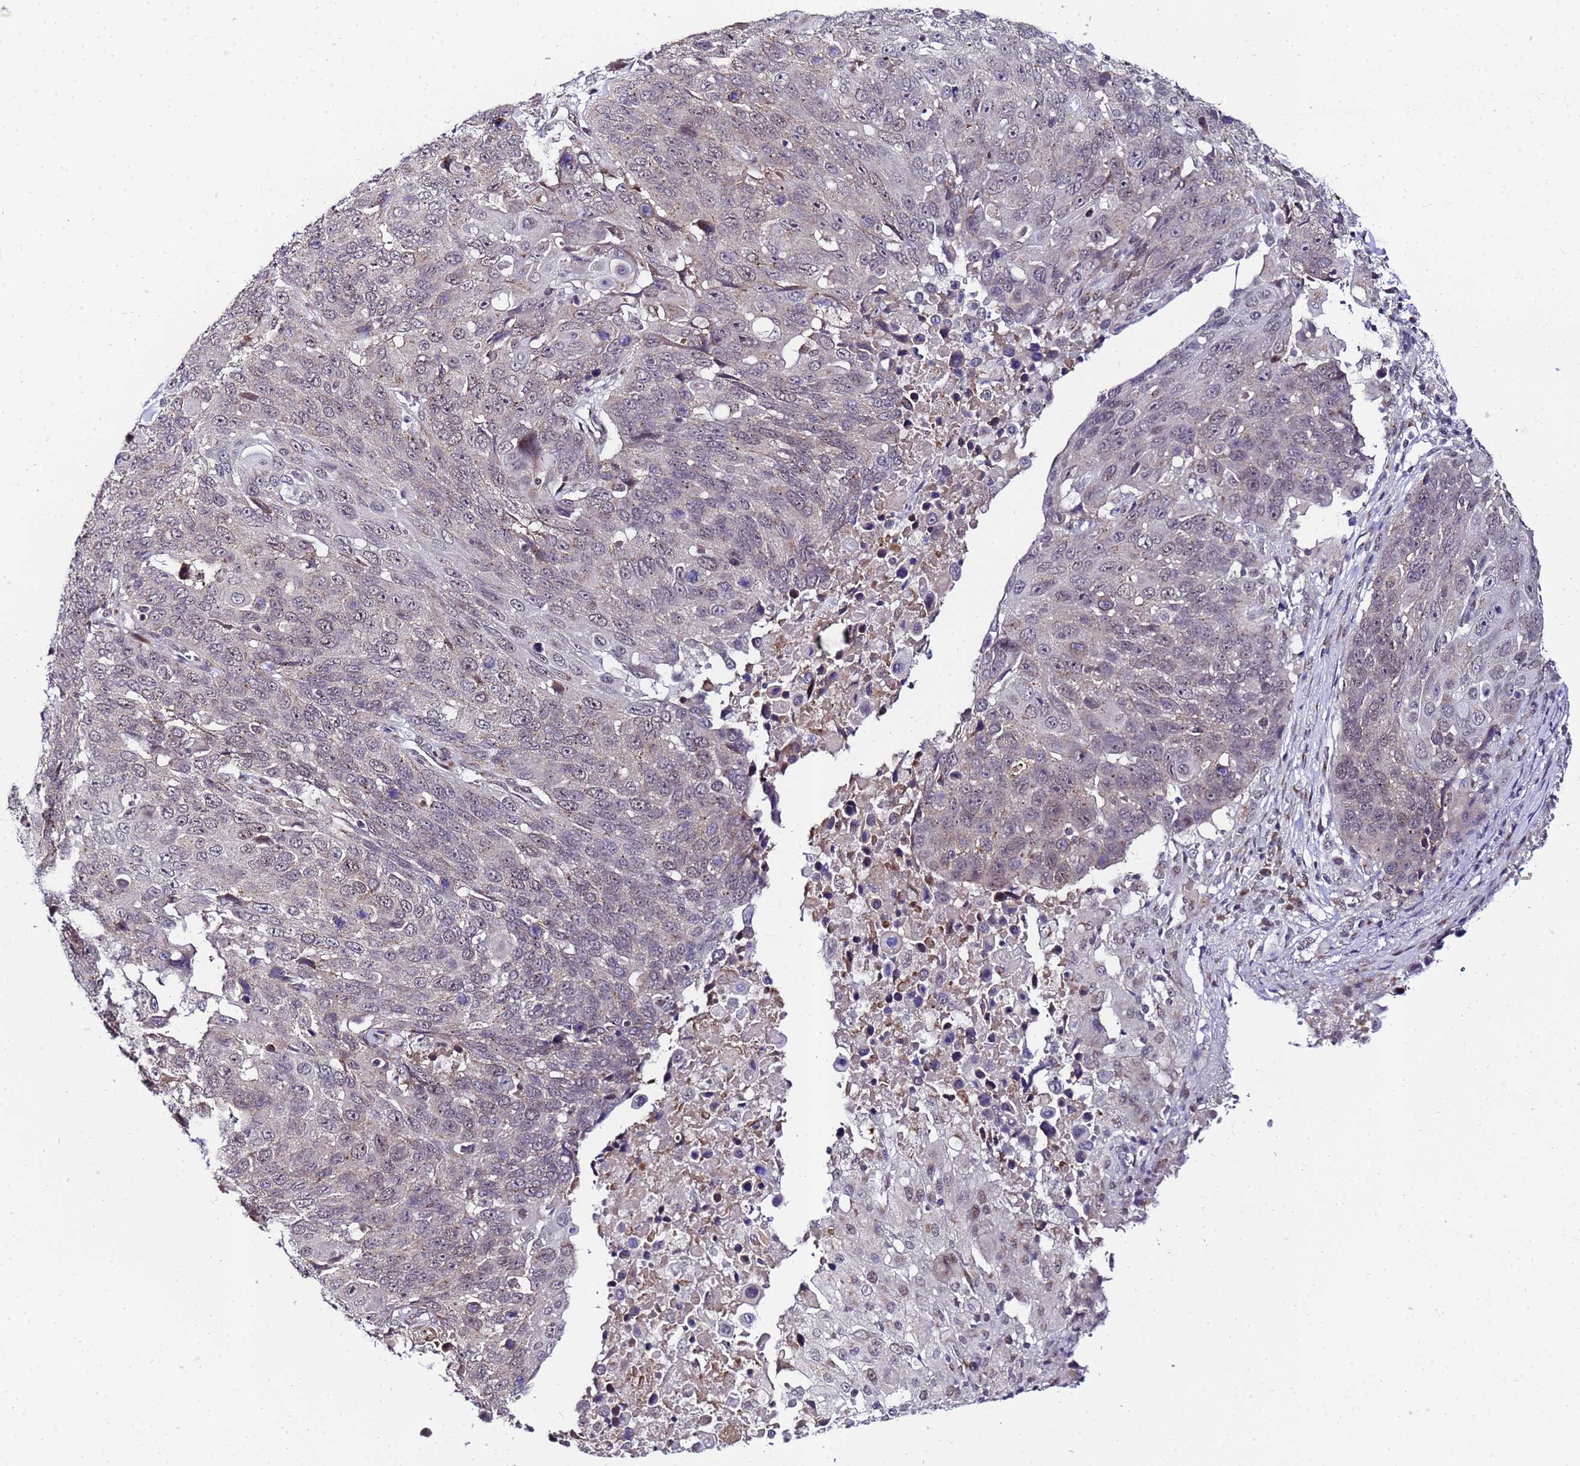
{"staining": {"intensity": "weak", "quantity": "<25%", "location": "cytoplasmic/membranous"}, "tissue": "lung cancer", "cell_type": "Tumor cells", "image_type": "cancer", "snomed": [{"axis": "morphology", "description": "Squamous cell carcinoma, NOS"}, {"axis": "topography", "description": "Lung"}], "caption": "The image displays no staining of tumor cells in squamous cell carcinoma (lung).", "gene": "C19orf47", "patient": {"sex": "male", "age": 66}}